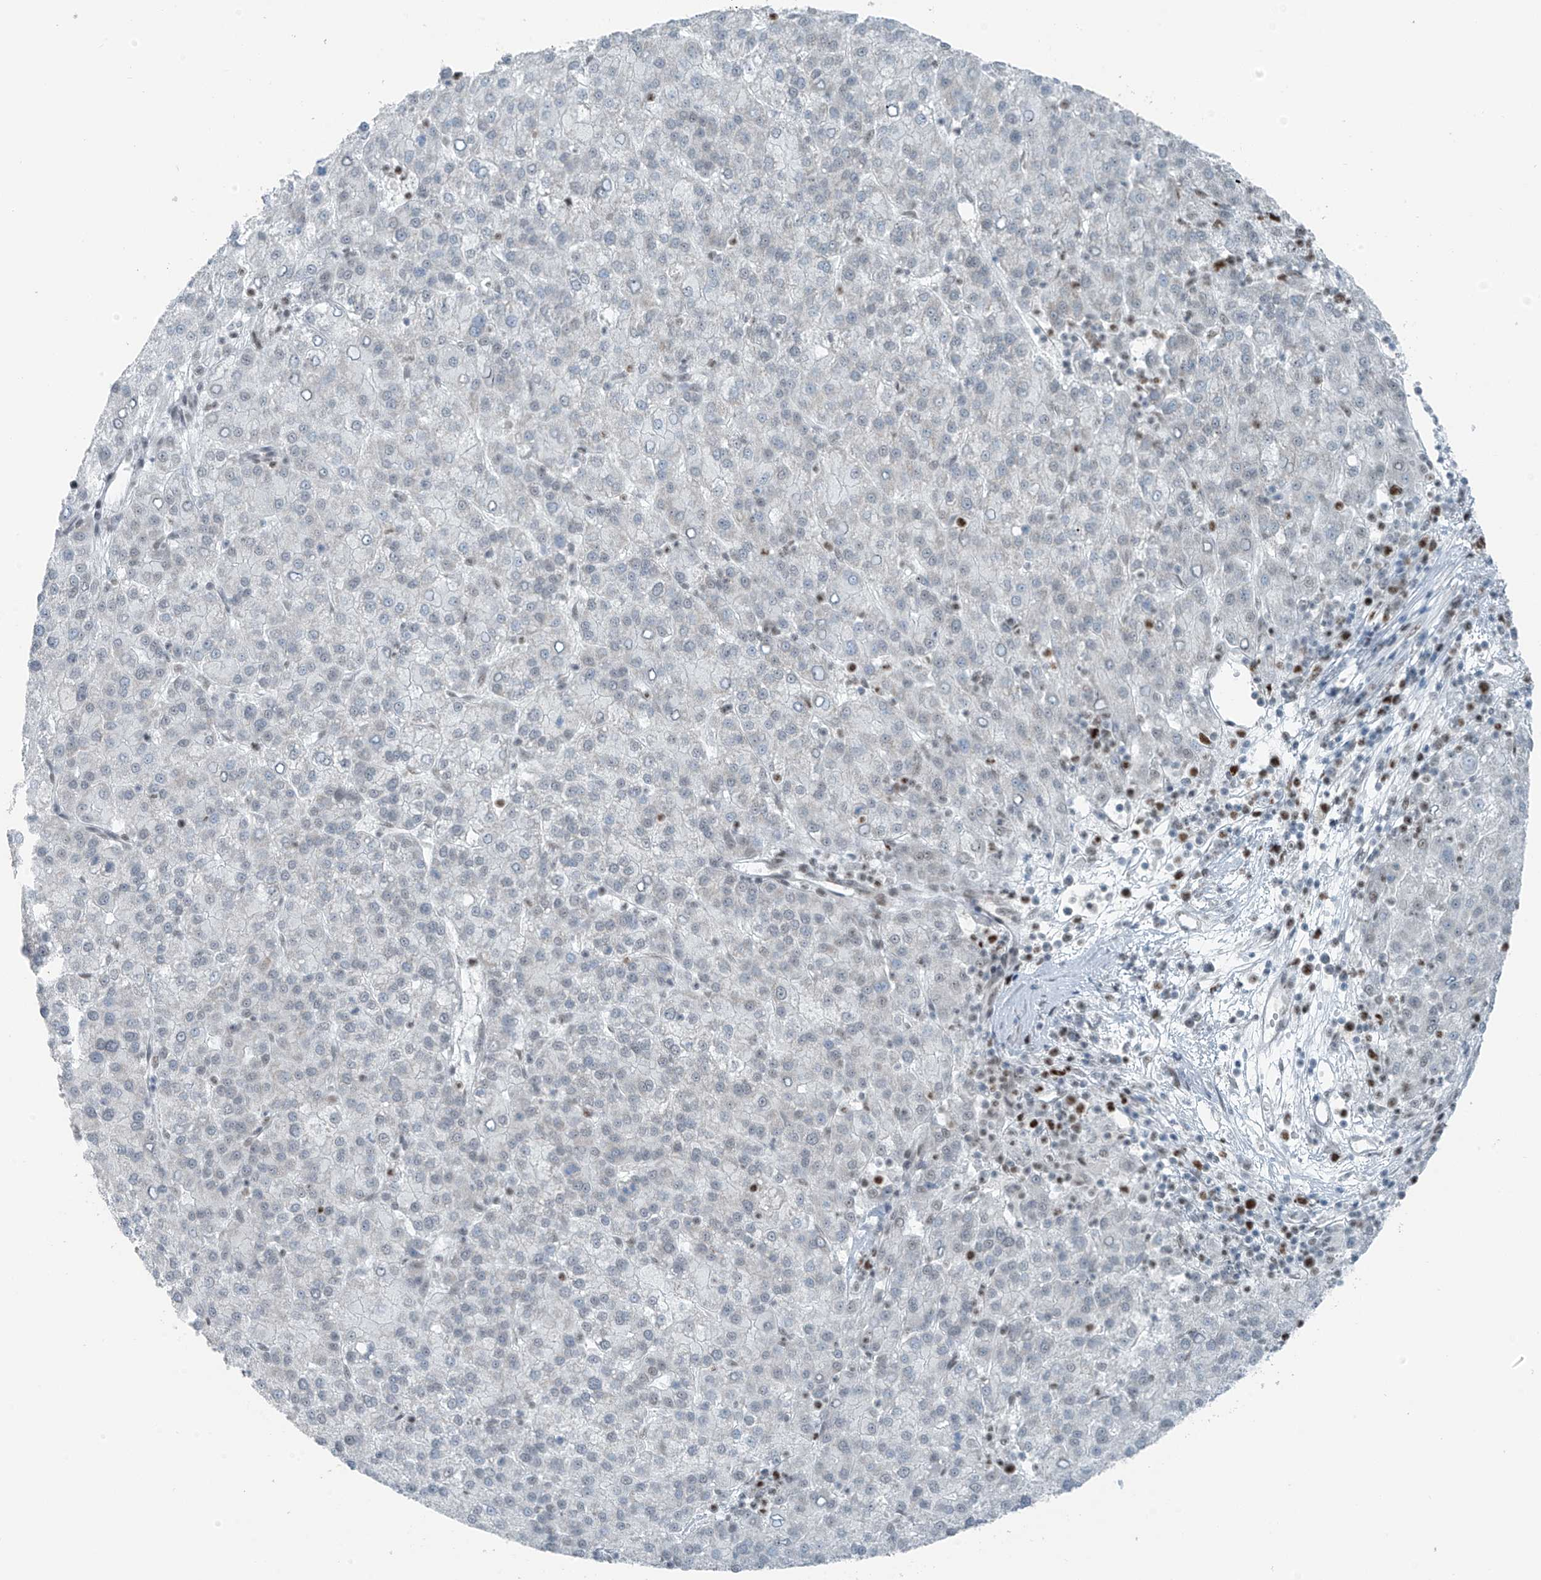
{"staining": {"intensity": "negative", "quantity": "none", "location": "none"}, "tissue": "liver cancer", "cell_type": "Tumor cells", "image_type": "cancer", "snomed": [{"axis": "morphology", "description": "Carcinoma, Hepatocellular, NOS"}, {"axis": "topography", "description": "Liver"}], "caption": "An image of hepatocellular carcinoma (liver) stained for a protein reveals no brown staining in tumor cells. (DAB immunohistochemistry visualized using brightfield microscopy, high magnification).", "gene": "WRNIP1", "patient": {"sex": "female", "age": 58}}